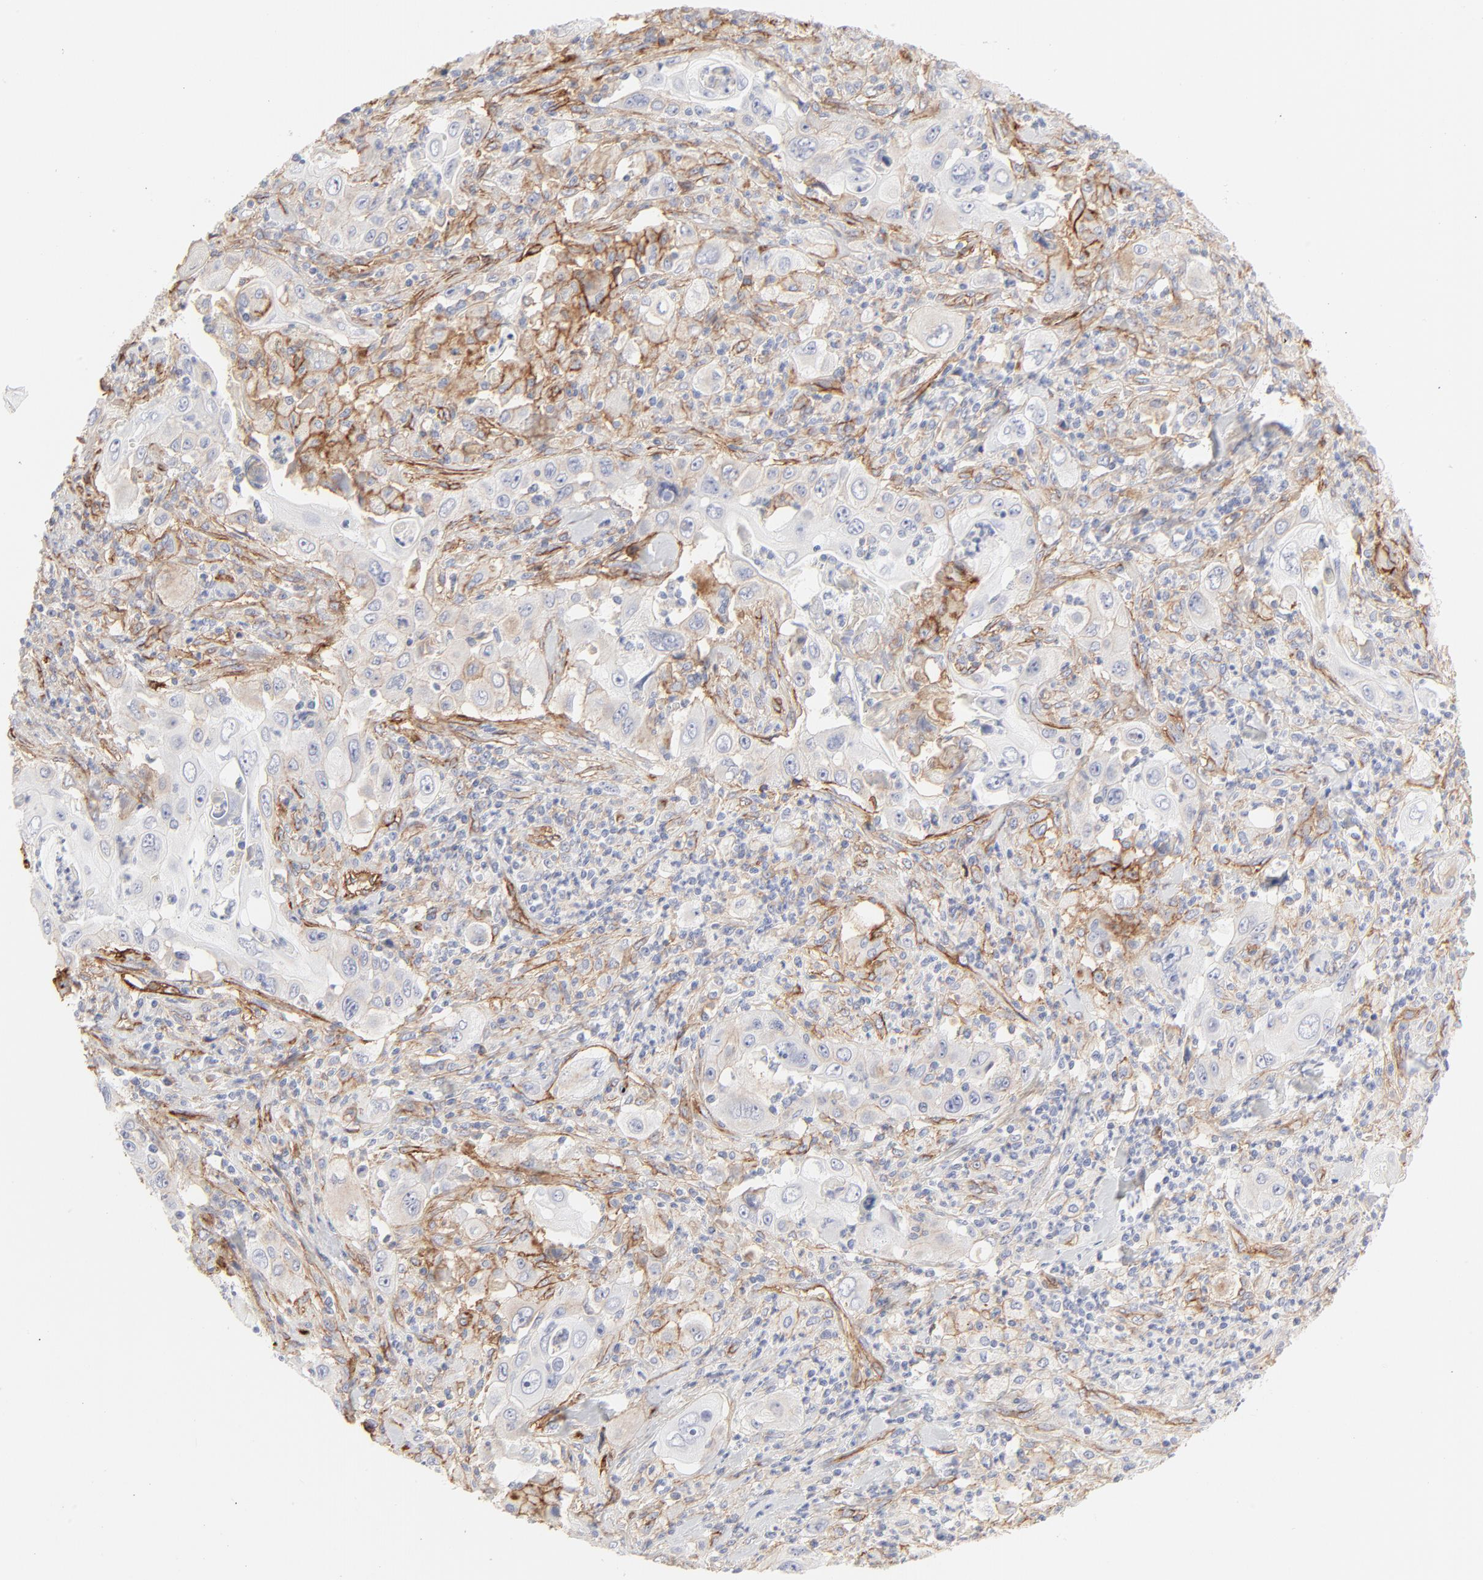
{"staining": {"intensity": "negative", "quantity": "none", "location": "none"}, "tissue": "pancreatic cancer", "cell_type": "Tumor cells", "image_type": "cancer", "snomed": [{"axis": "morphology", "description": "Adenocarcinoma, NOS"}, {"axis": "topography", "description": "Pancreas"}], "caption": "The image reveals no staining of tumor cells in pancreatic adenocarcinoma.", "gene": "ITGA5", "patient": {"sex": "male", "age": 70}}